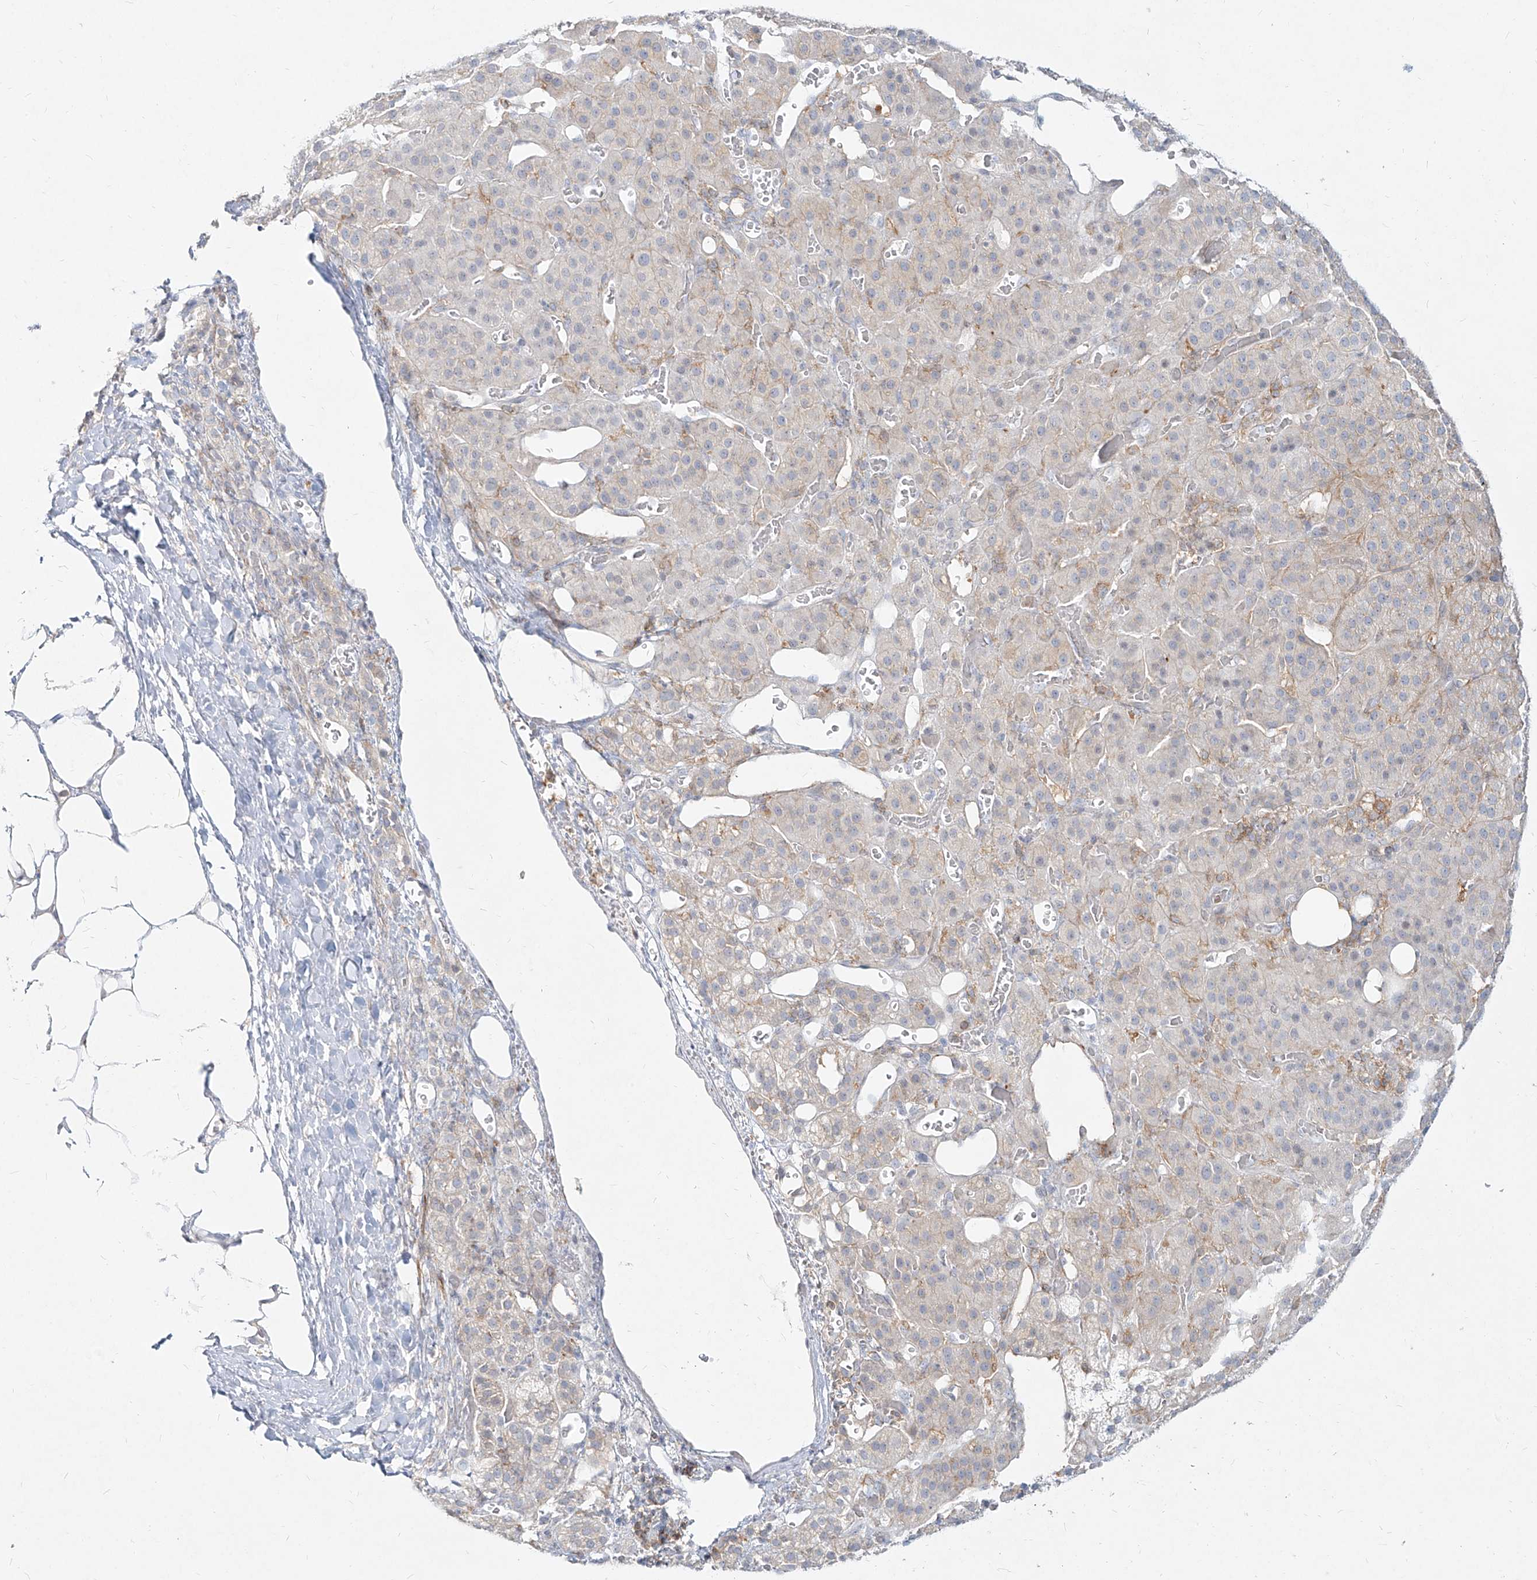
{"staining": {"intensity": "weak", "quantity": "<25%", "location": "cytoplasmic/membranous"}, "tissue": "adrenal gland", "cell_type": "Glandular cells", "image_type": "normal", "snomed": [{"axis": "morphology", "description": "Normal tissue, NOS"}, {"axis": "topography", "description": "Adrenal gland"}], "caption": "Protein analysis of normal adrenal gland displays no significant positivity in glandular cells. (Immunohistochemistry (ihc), brightfield microscopy, high magnification).", "gene": "SLC2A12", "patient": {"sex": "male", "age": 57}}